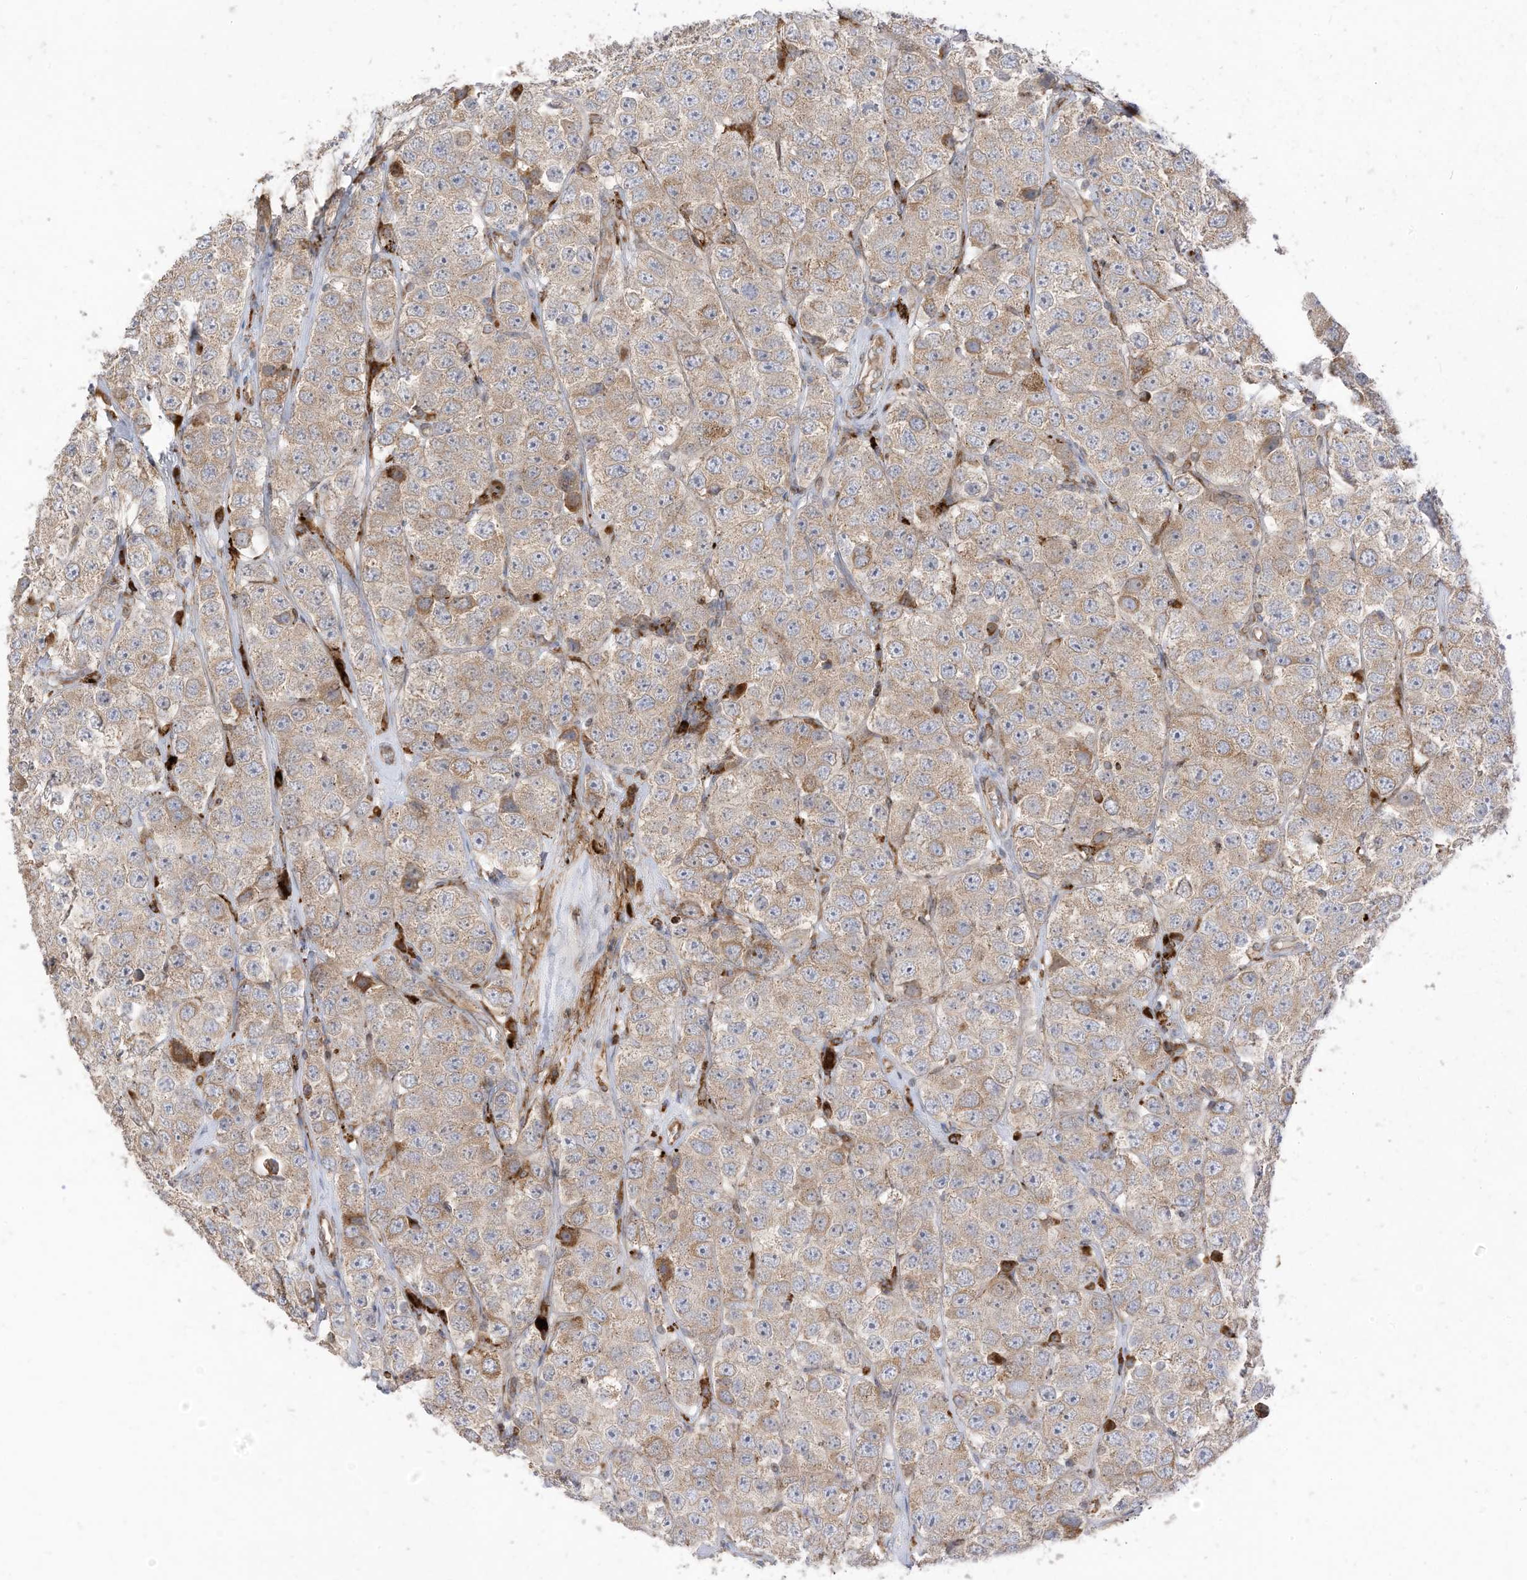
{"staining": {"intensity": "weak", "quantity": ">75%", "location": "cytoplasmic/membranous"}, "tissue": "testis cancer", "cell_type": "Tumor cells", "image_type": "cancer", "snomed": [{"axis": "morphology", "description": "Seminoma, NOS"}, {"axis": "topography", "description": "Testis"}], "caption": "Seminoma (testis) stained with immunohistochemistry demonstrates weak cytoplasmic/membranous positivity in about >75% of tumor cells. (DAB IHC with brightfield microscopy, high magnification).", "gene": "TRNAU1AP", "patient": {"sex": "male", "age": 28}}